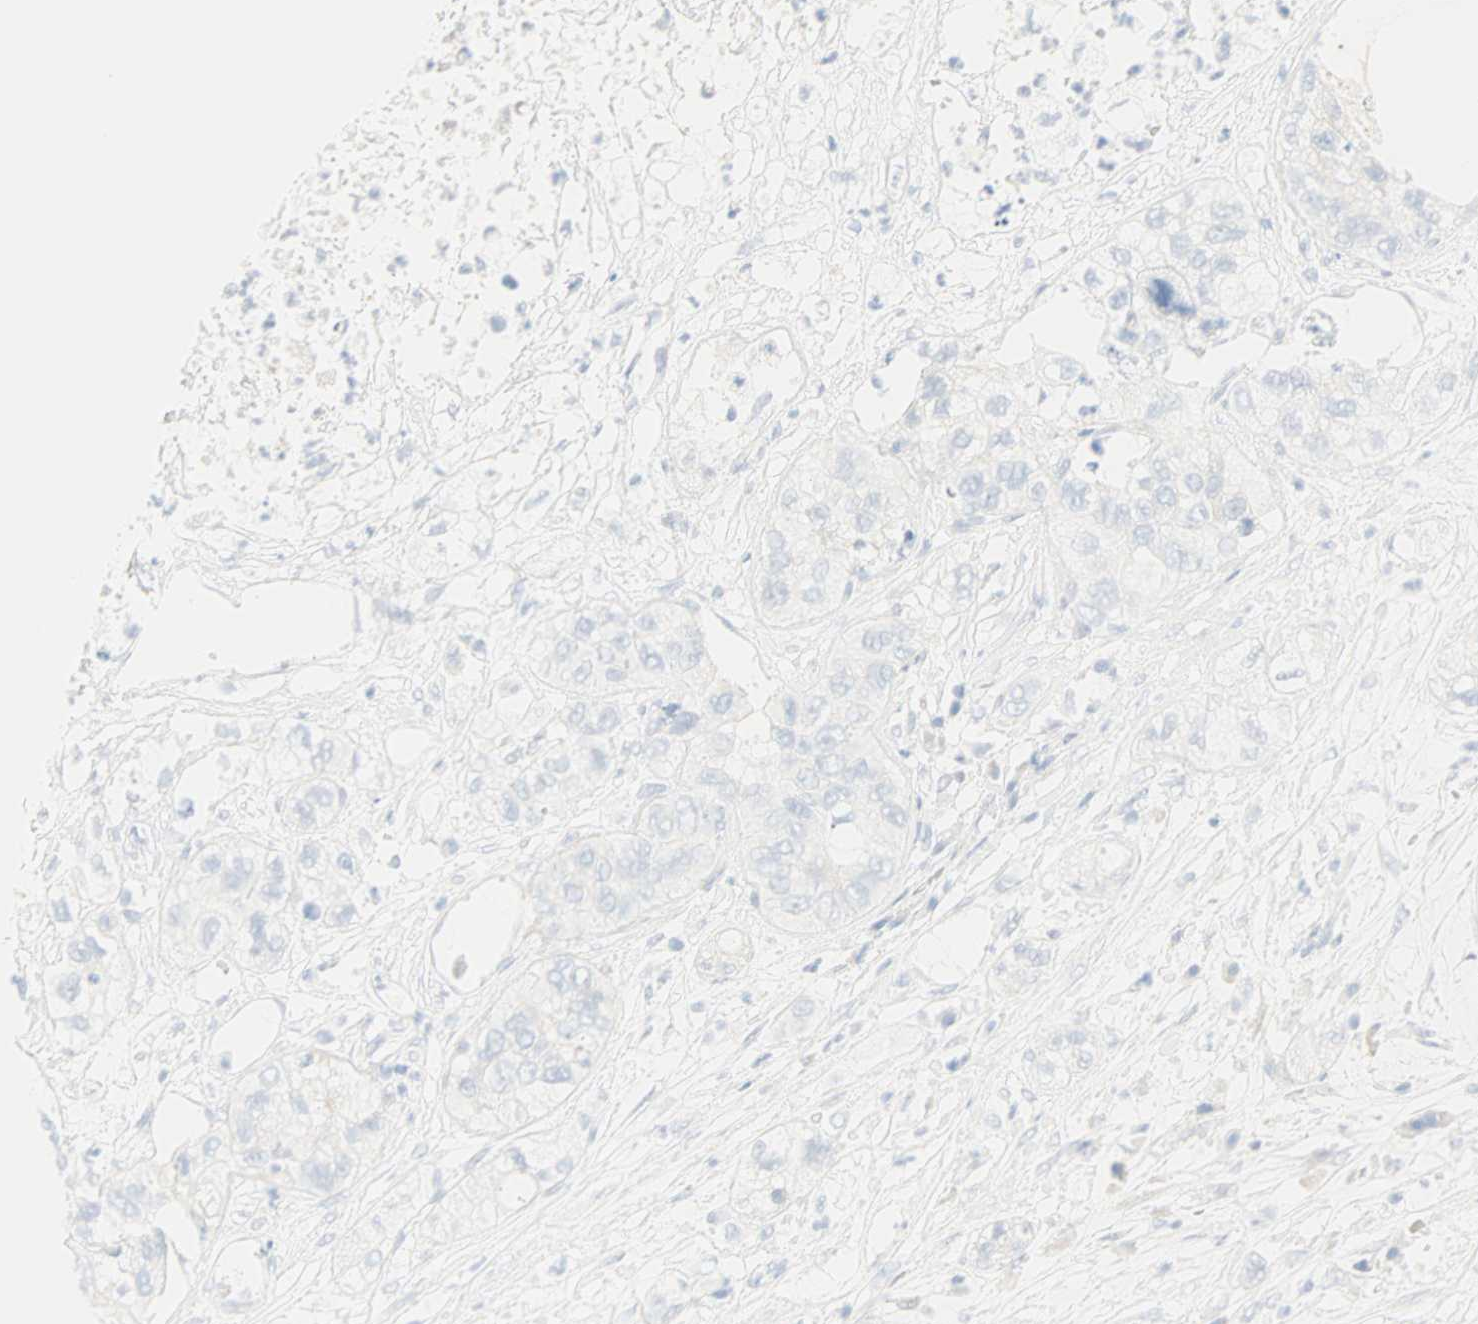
{"staining": {"intensity": "weak", "quantity": "<25%", "location": "cytoplasmic/membranous"}, "tissue": "pancreatic cancer", "cell_type": "Tumor cells", "image_type": "cancer", "snomed": [{"axis": "morphology", "description": "Adenocarcinoma, NOS"}, {"axis": "topography", "description": "Pancreas"}], "caption": "The photomicrograph reveals no significant staining in tumor cells of pancreatic cancer.", "gene": "SELENBP1", "patient": {"sex": "female", "age": 78}}